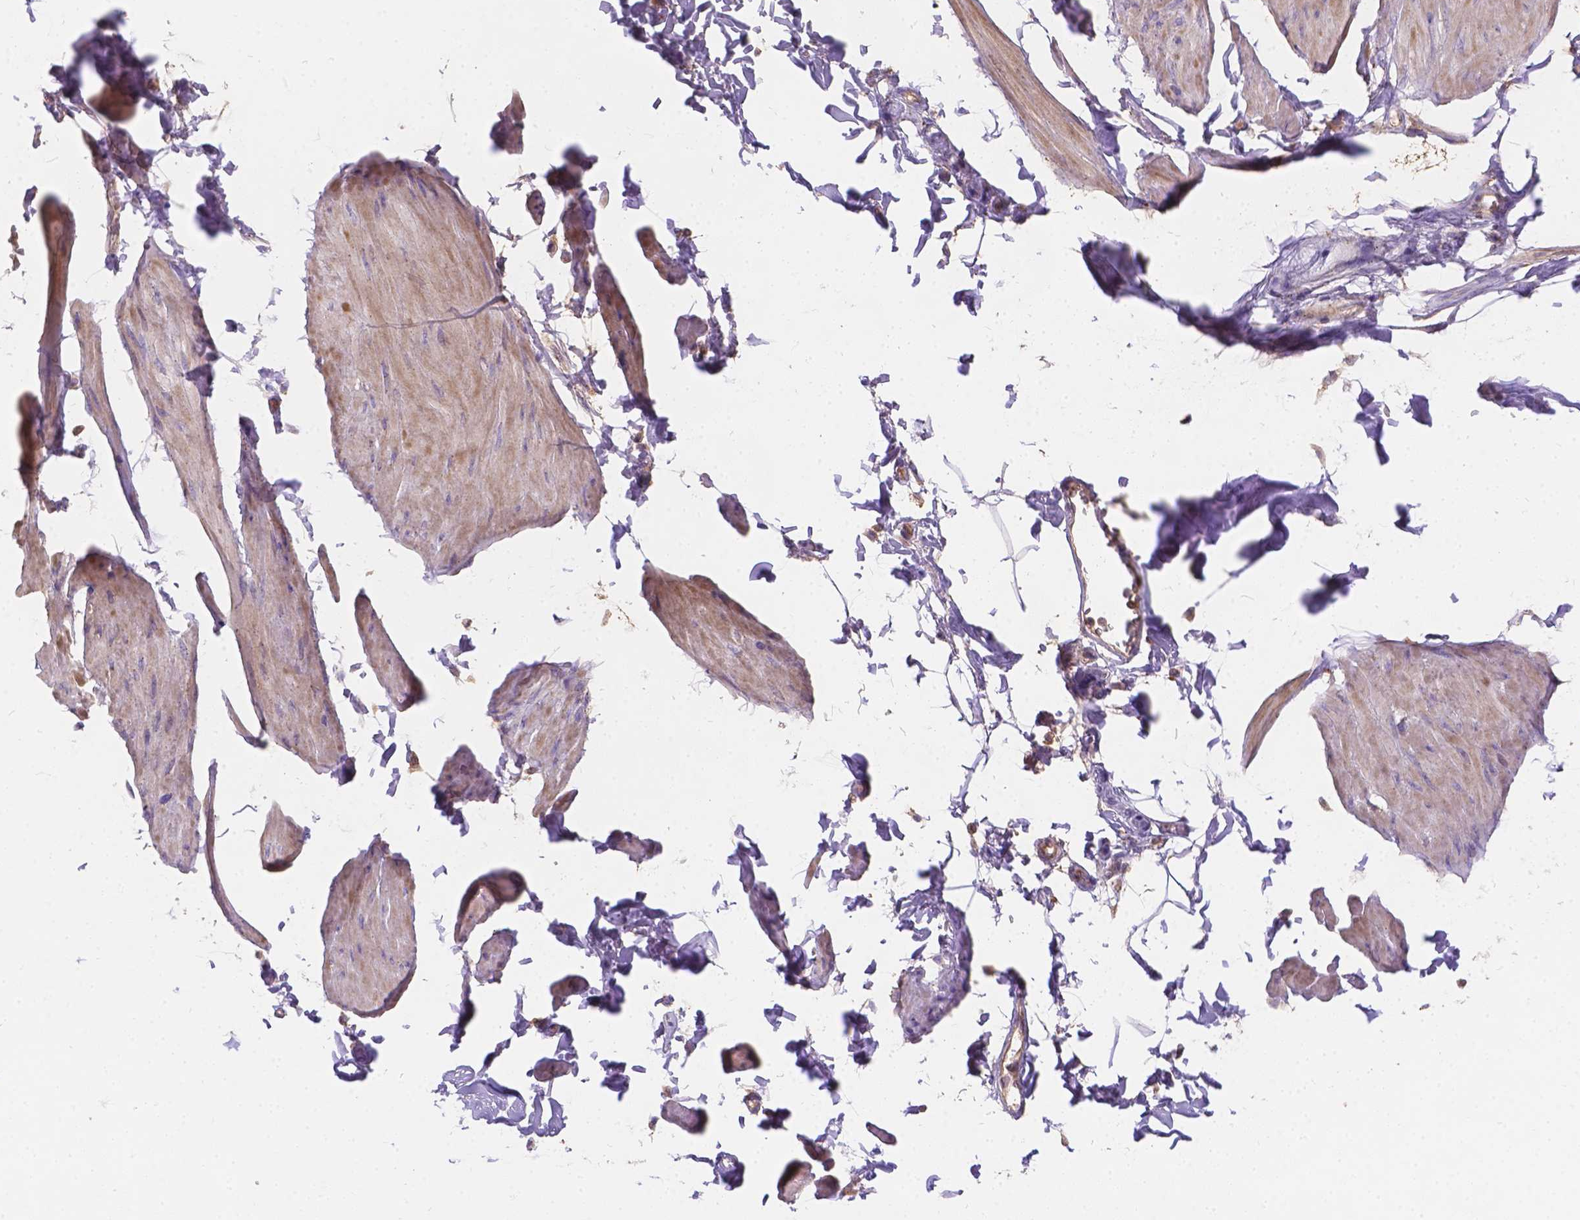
{"staining": {"intensity": "moderate", "quantity": ">75%", "location": "cytoplasmic/membranous"}, "tissue": "smooth muscle", "cell_type": "Smooth muscle cells", "image_type": "normal", "snomed": [{"axis": "morphology", "description": "Normal tissue, NOS"}, {"axis": "topography", "description": "Adipose tissue"}, {"axis": "topography", "description": "Smooth muscle"}, {"axis": "topography", "description": "Peripheral nerve tissue"}], "caption": "A micrograph of smooth muscle stained for a protein reveals moderate cytoplasmic/membranous brown staining in smooth muscle cells.", "gene": "CDK10", "patient": {"sex": "male", "age": 83}}